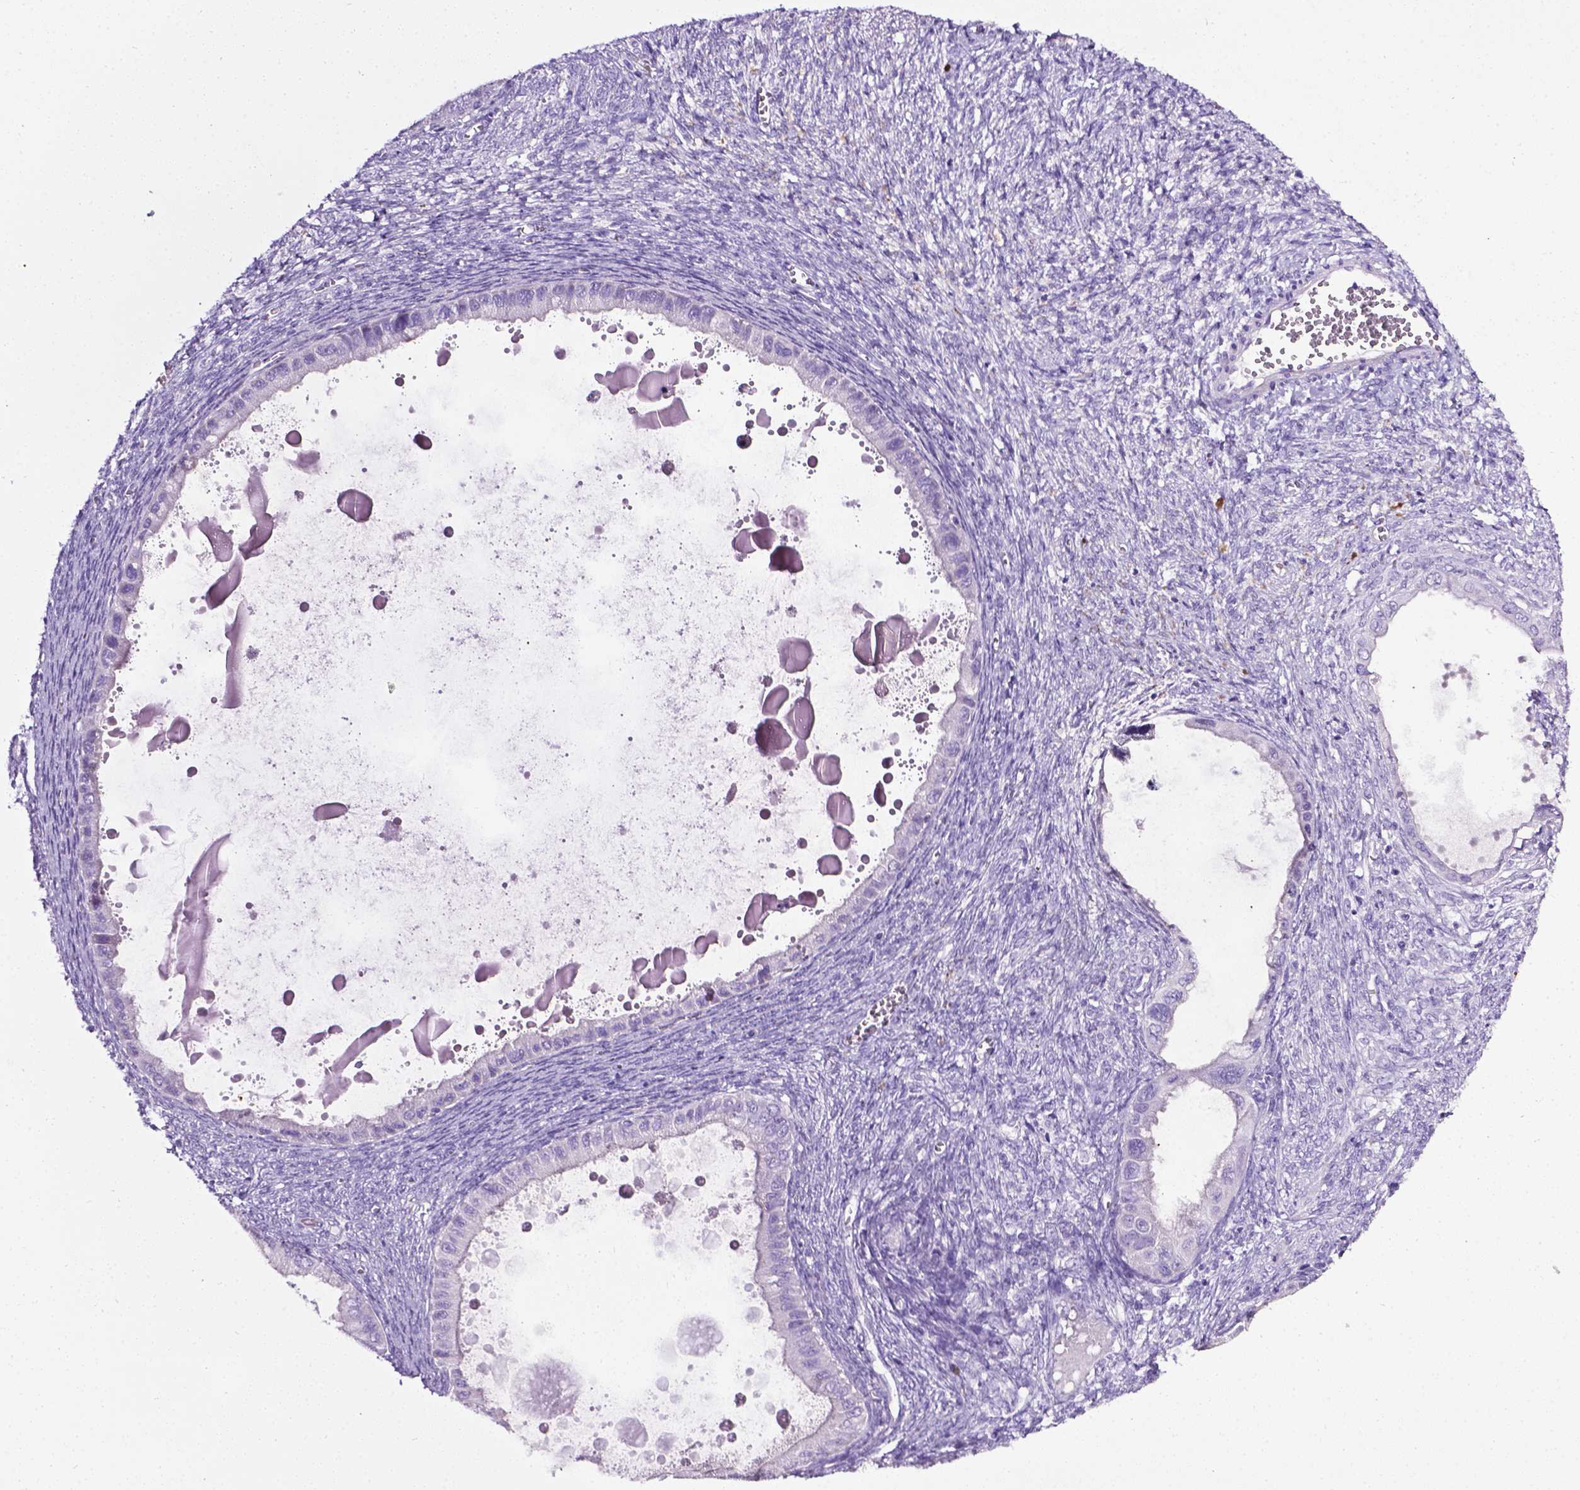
{"staining": {"intensity": "negative", "quantity": "none", "location": "none"}, "tissue": "ovarian cancer", "cell_type": "Tumor cells", "image_type": "cancer", "snomed": [{"axis": "morphology", "description": "Cystadenocarcinoma, mucinous, NOS"}, {"axis": "topography", "description": "Ovary"}], "caption": "IHC of ovarian mucinous cystadenocarcinoma exhibits no staining in tumor cells.", "gene": "LELP1", "patient": {"sex": "female", "age": 64}}